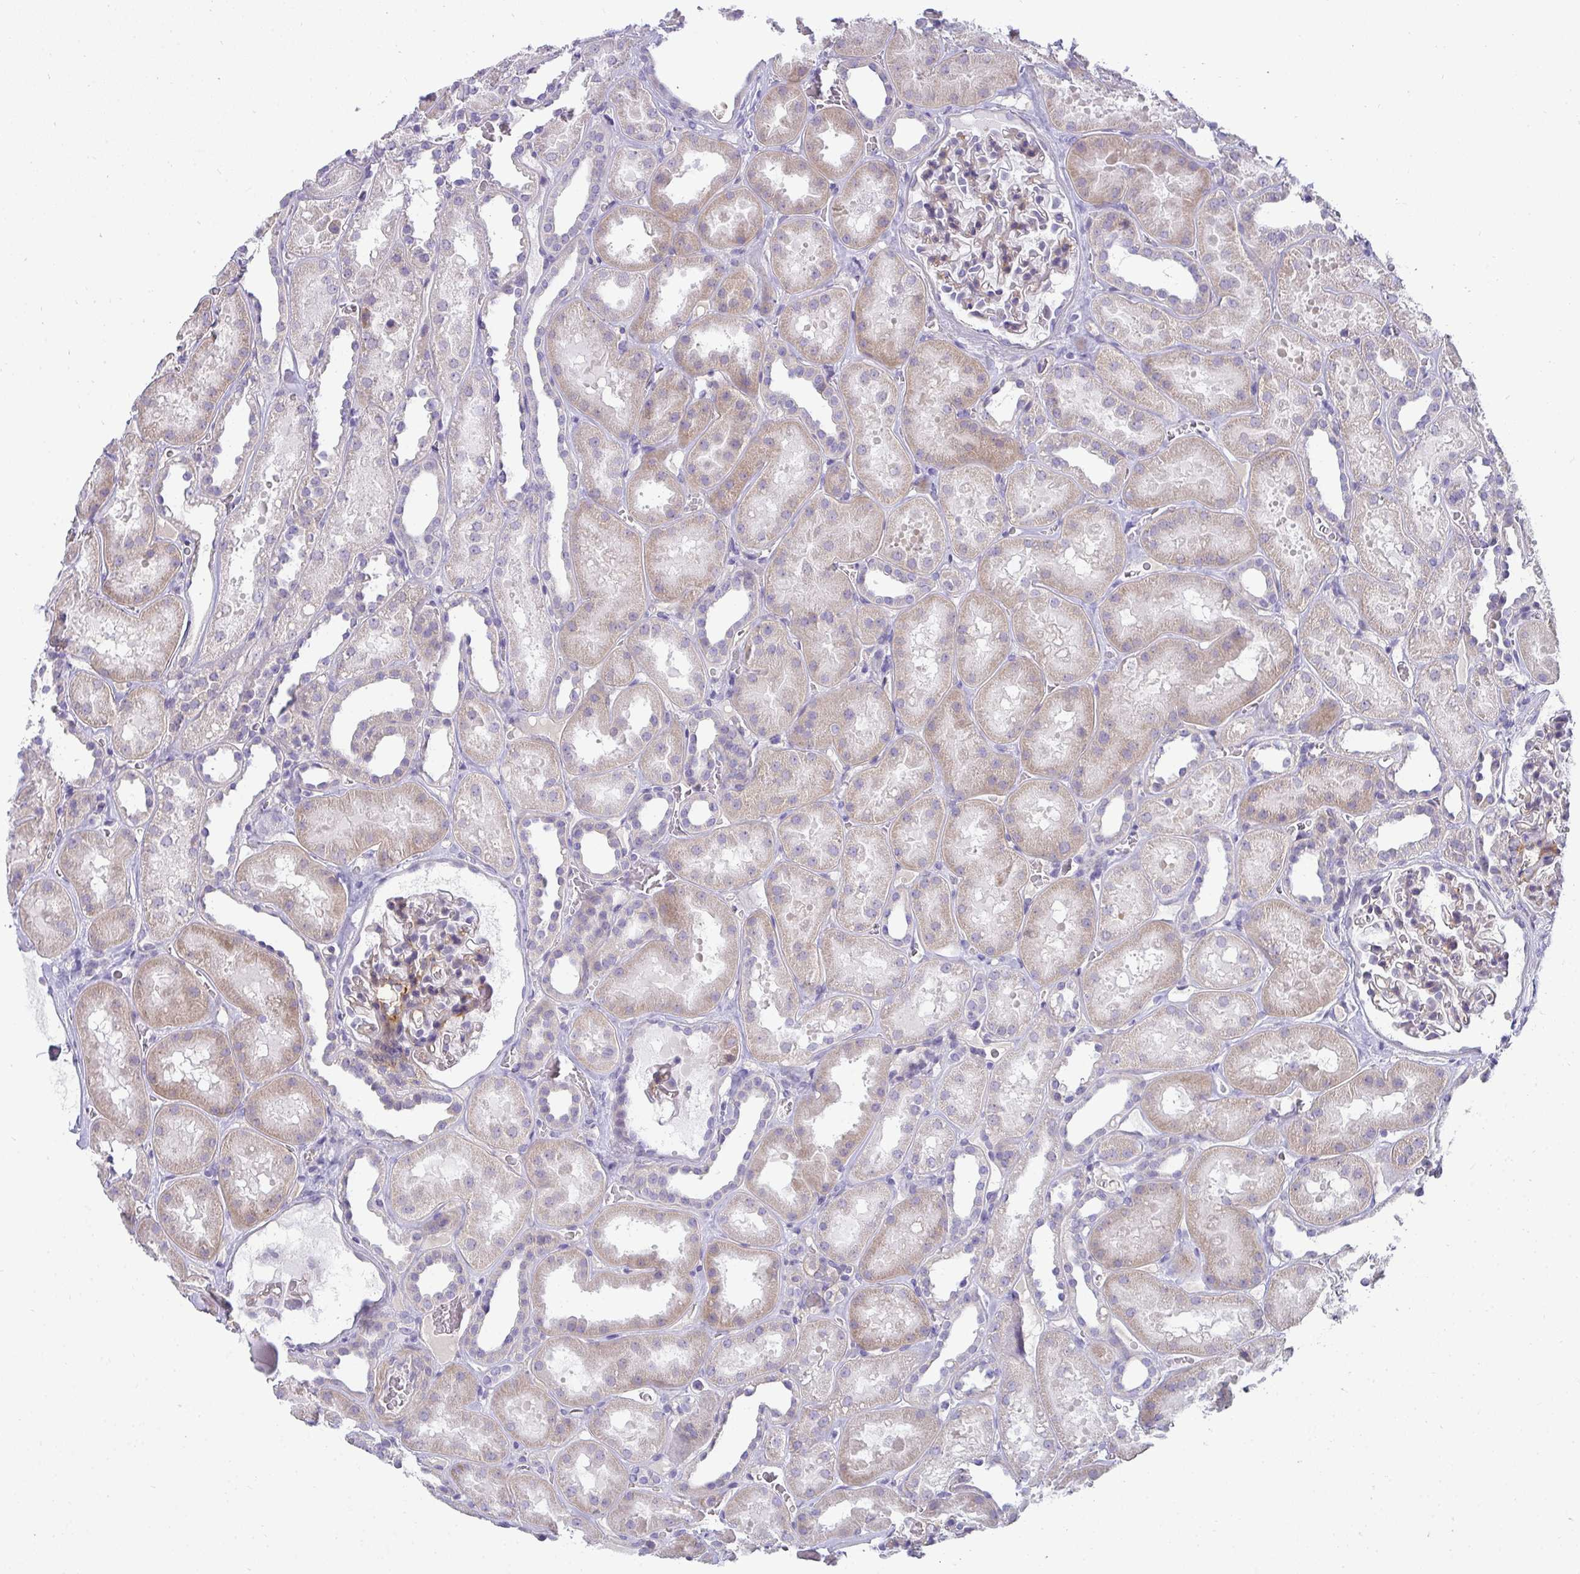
{"staining": {"intensity": "weak", "quantity": "<25%", "location": "cytoplasmic/membranous"}, "tissue": "kidney", "cell_type": "Cells in glomeruli", "image_type": "normal", "snomed": [{"axis": "morphology", "description": "Normal tissue, NOS"}, {"axis": "topography", "description": "Kidney"}], "caption": "This is an immunohistochemistry histopathology image of benign human kidney. There is no expression in cells in glomeruli.", "gene": "AK5", "patient": {"sex": "female", "age": 41}}